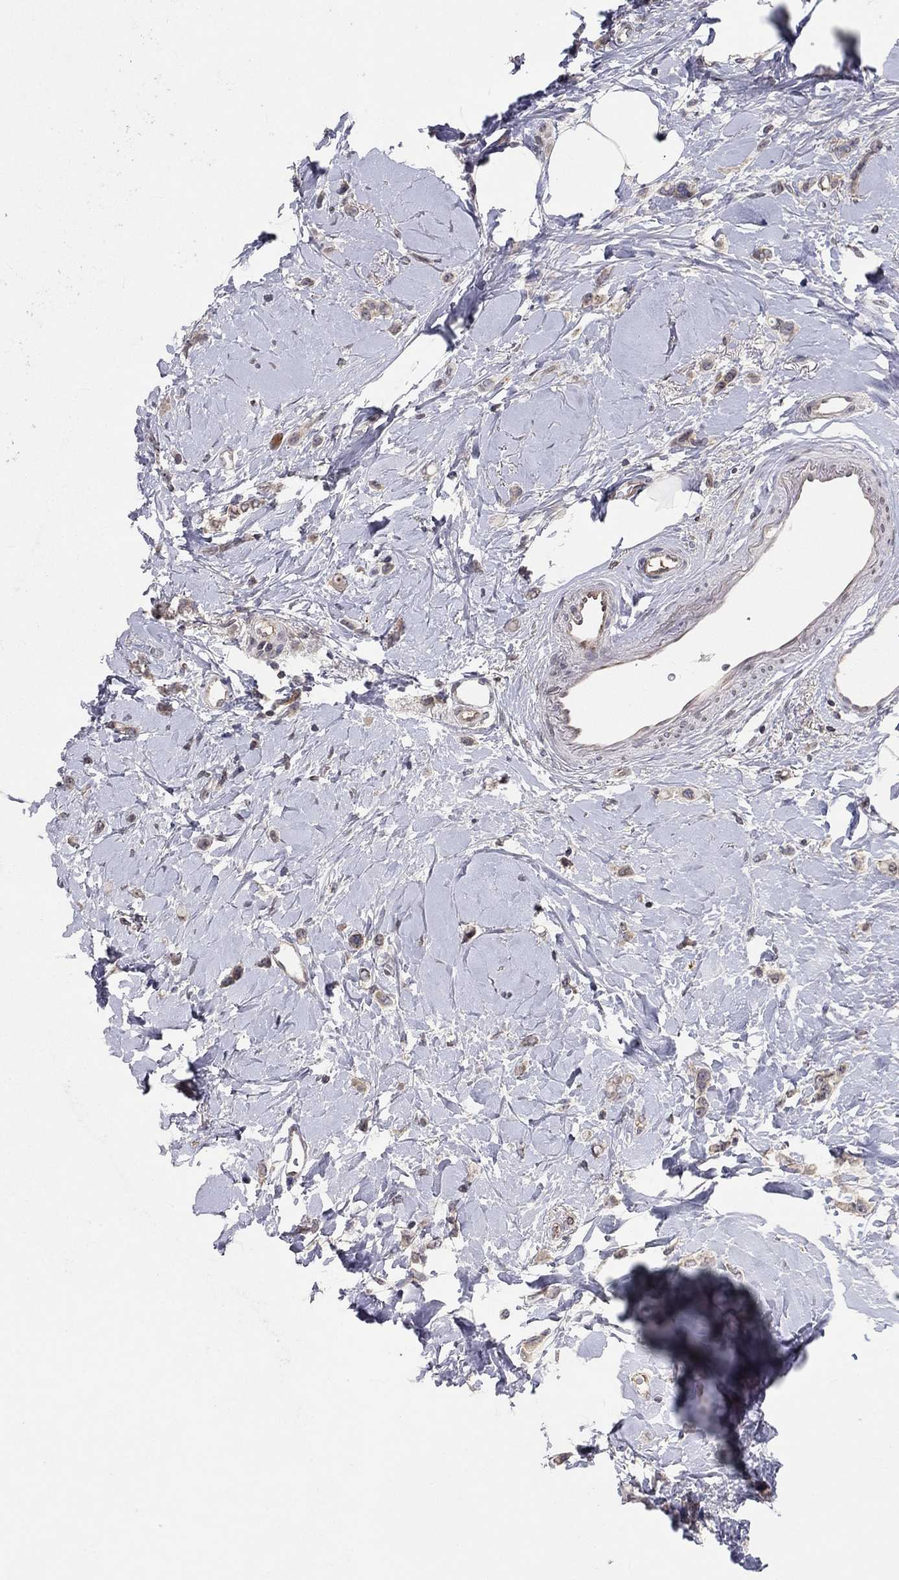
{"staining": {"intensity": "weak", "quantity": "25%-75%", "location": "cytoplasmic/membranous"}, "tissue": "breast cancer", "cell_type": "Tumor cells", "image_type": "cancer", "snomed": [{"axis": "morphology", "description": "Lobular carcinoma"}, {"axis": "topography", "description": "Breast"}], "caption": "The histopathology image displays a brown stain indicating the presence of a protein in the cytoplasmic/membranous of tumor cells in breast cancer.", "gene": "CETN3", "patient": {"sex": "female", "age": 66}}